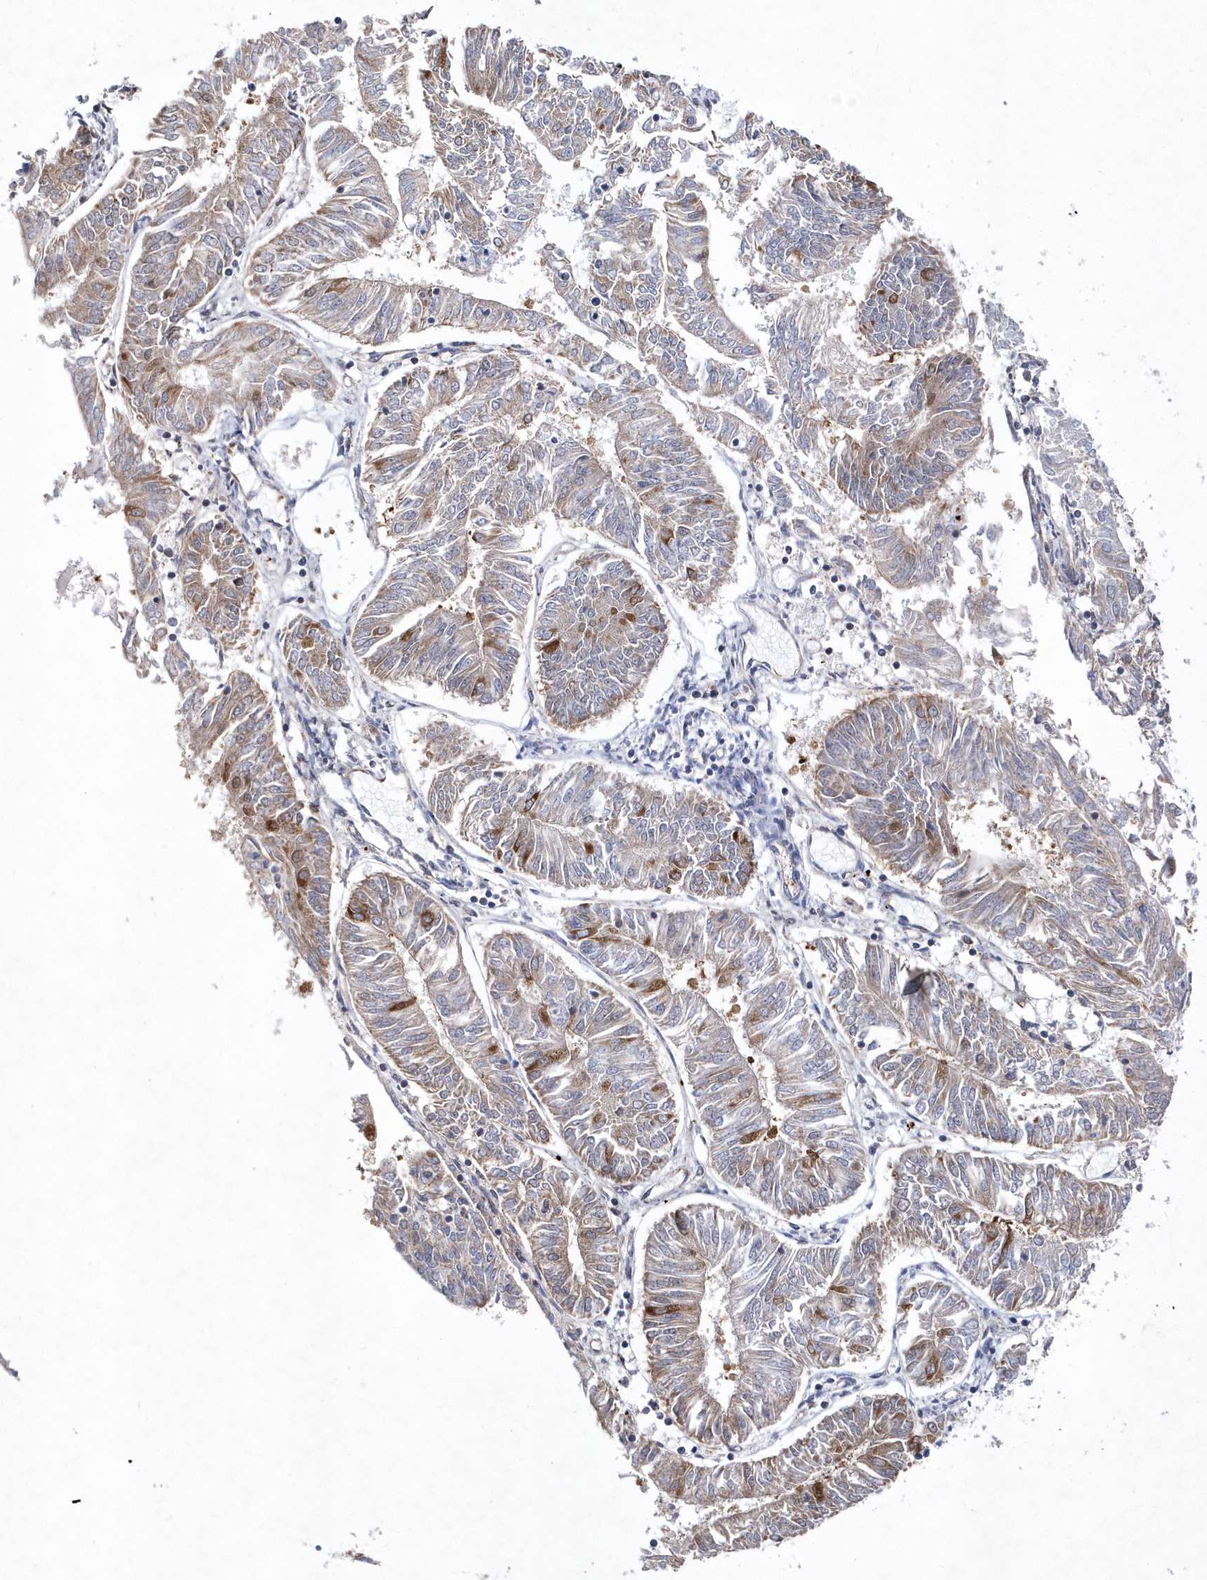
{"staining": {"intensity": "moderate", "quantity": "<25%", "location": "cytoplasmic/membranous"}, "tissue": "endometrial cancer", "cell_type": "Tumor cells", "image_type": "cancer", "snomed": [{"axis": "morphology", "description": "Adenocarcinoma, NOS"}, {"axis": "topography", "description": "Endometrium"}], "caption": "A brown stain labels moderate cytoplasmic/membranous staining of a protein in adenocarcinoma (endometrial) tumor cells. (brown staining indicates protein expression, while blue staining denotes nuclei).", "gene": "JKAMP", "patient": {"sex": "female", "age": 58}}